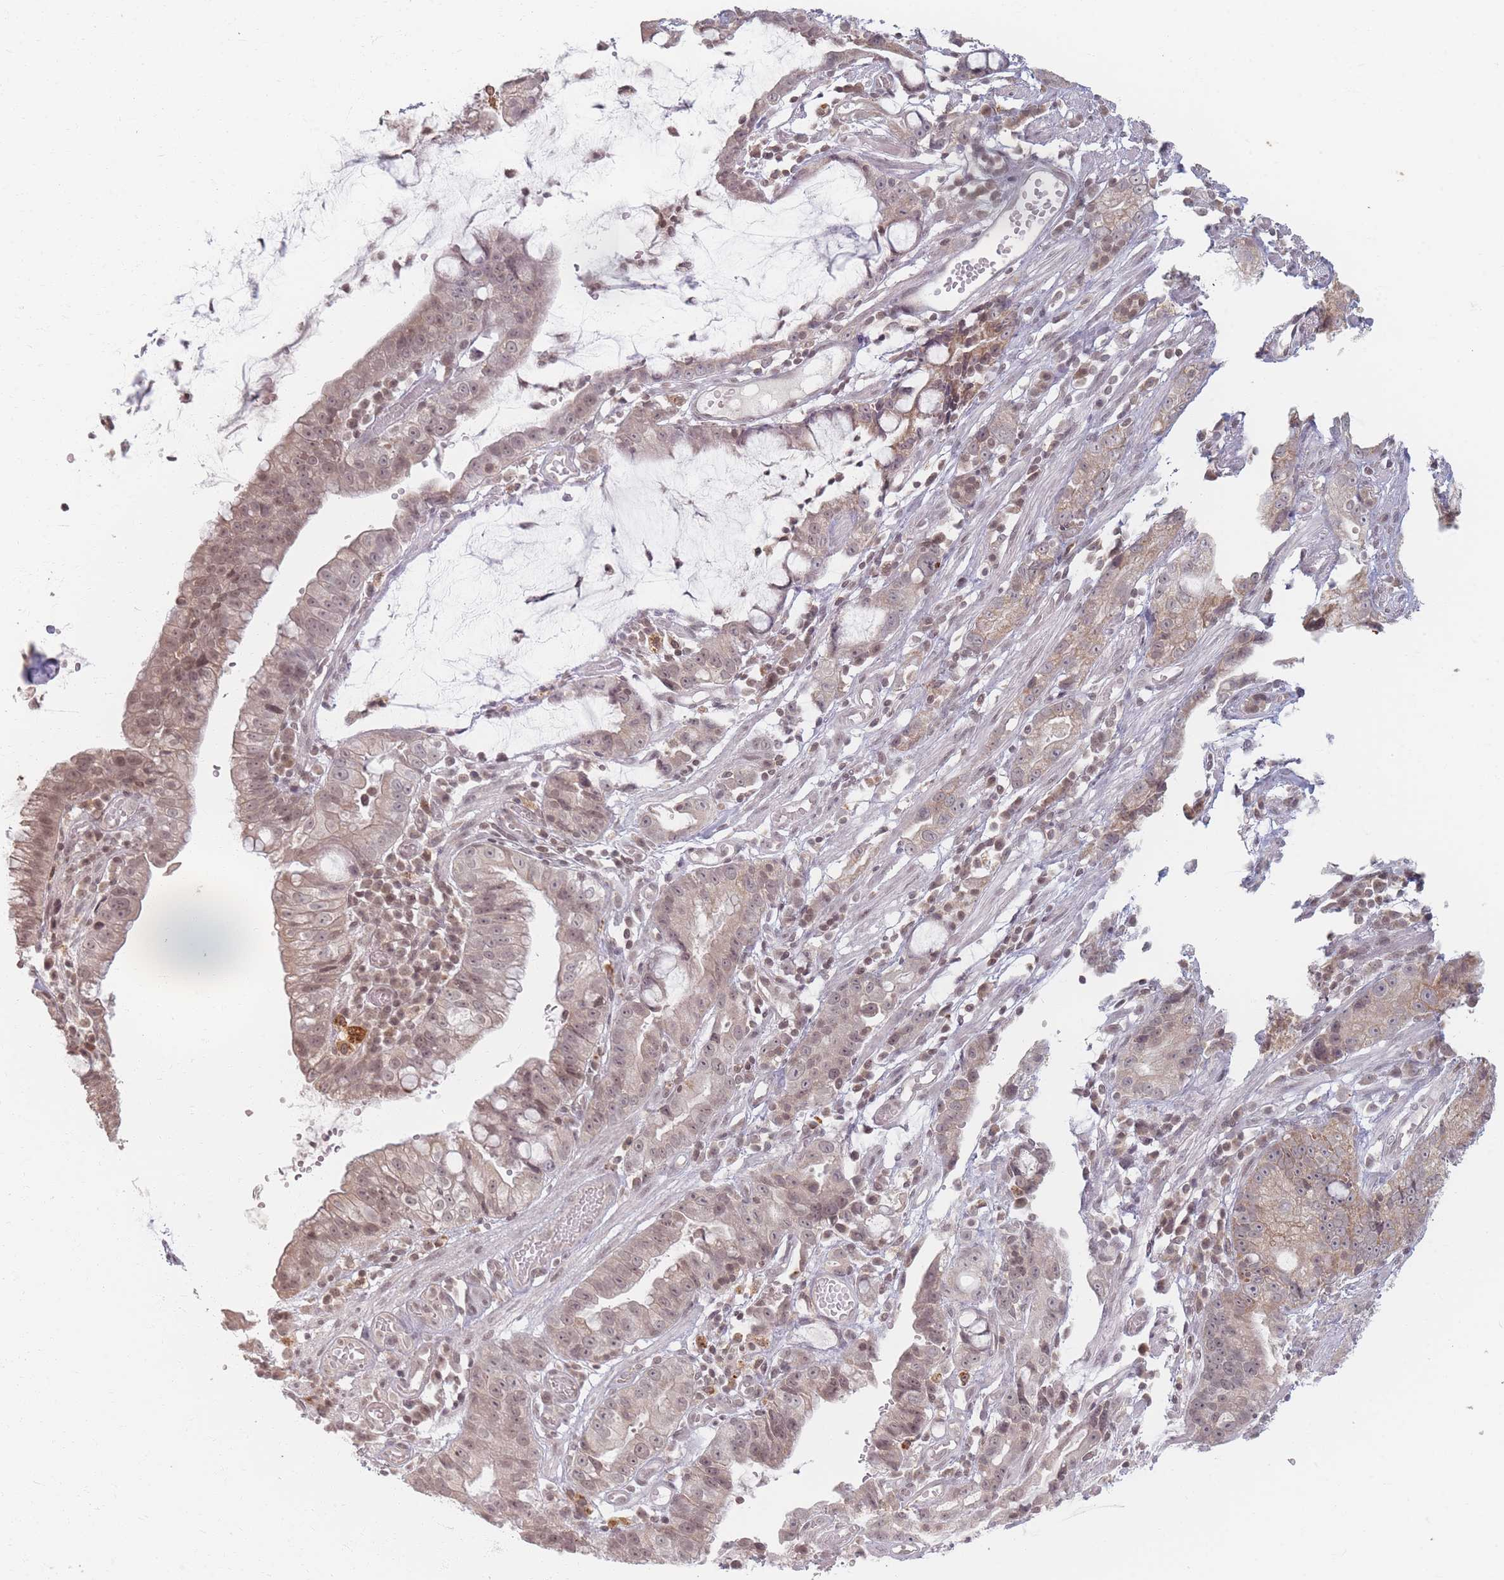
{"staining": {"intensity": "weak", "quantity": ">75%", "location": "cytoplasmic/membranous,nuclear"}, "tissue": "stomach cancer", "cell_type": "Tumor cells", "image_type": "cancer", "snomed": [{"axis": "morphology", "description": "Adenocarcinoma, NOS"}, {"axis": "topography", "description": "Stomach"}], "caption": "Immunohistochemistry (IHC) photomicrograph of neoplastic tissue: human stomach cancer stained using IHC displays low levels of weak protein expression localized specifically in the cytoplasmic/membranous and nuclear of tumor cells, appearing as a cytoplasmic/membranous and nuclear brown color.", "gene": "SPATA45", "patient": {"sex": "male", "age": 55}}